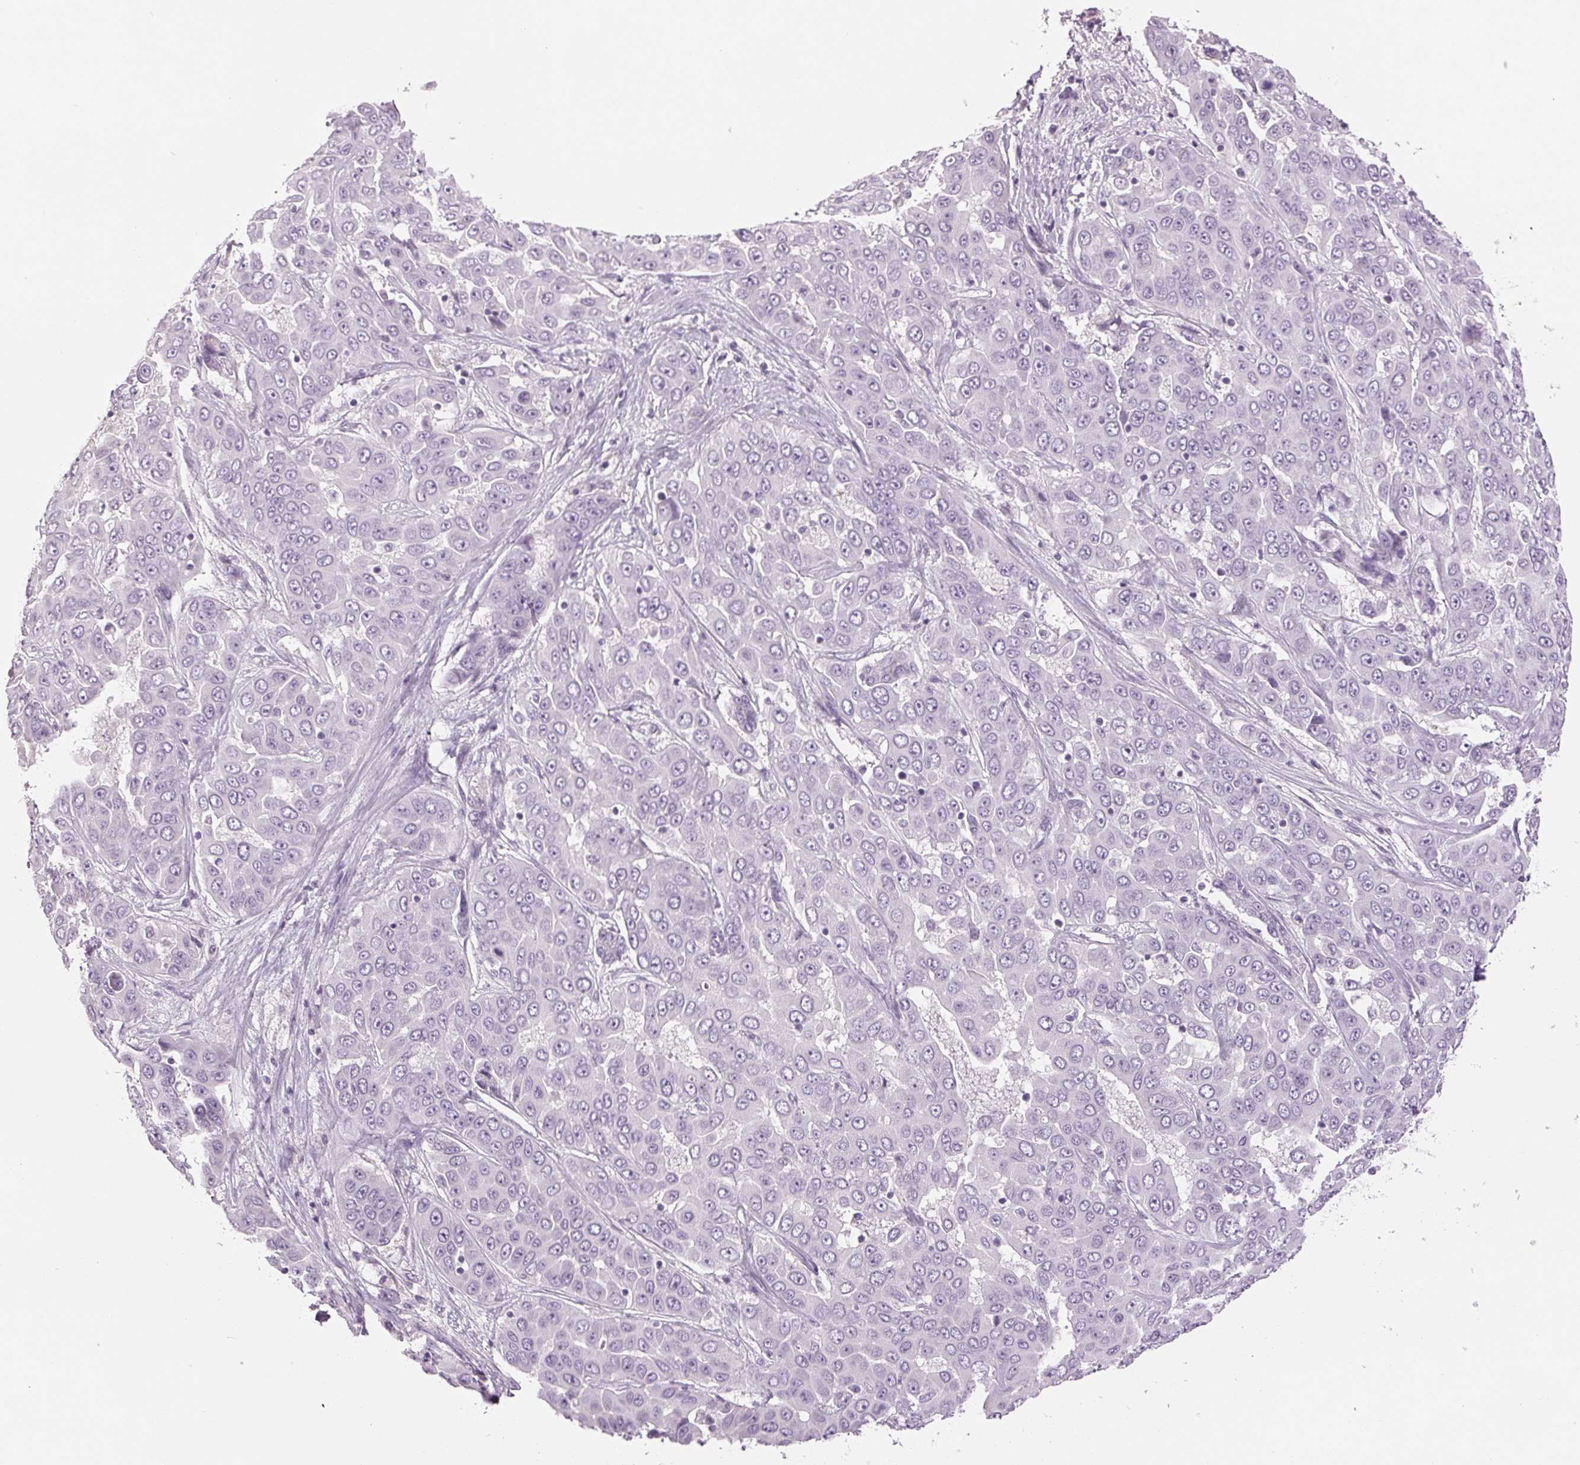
{"staining": {"intensity": "negative", "quantity": "none", "location": "none"}, "tissue": "liver cancer", "cell_type": "Tumor cells", "image_type": "cancer", "snomed": [{"axis": "morphology", "description": "Cholangiocarcinoma"}, {"axis": "topography", "description": "Liver"}], "caption": "IHC histopathology image of liver cancer stained for a protein (brown), which exhibits no positivity in tumor cells.", "gene": "DNAJC6", "patient": {"sex": "female", "age": 52}}